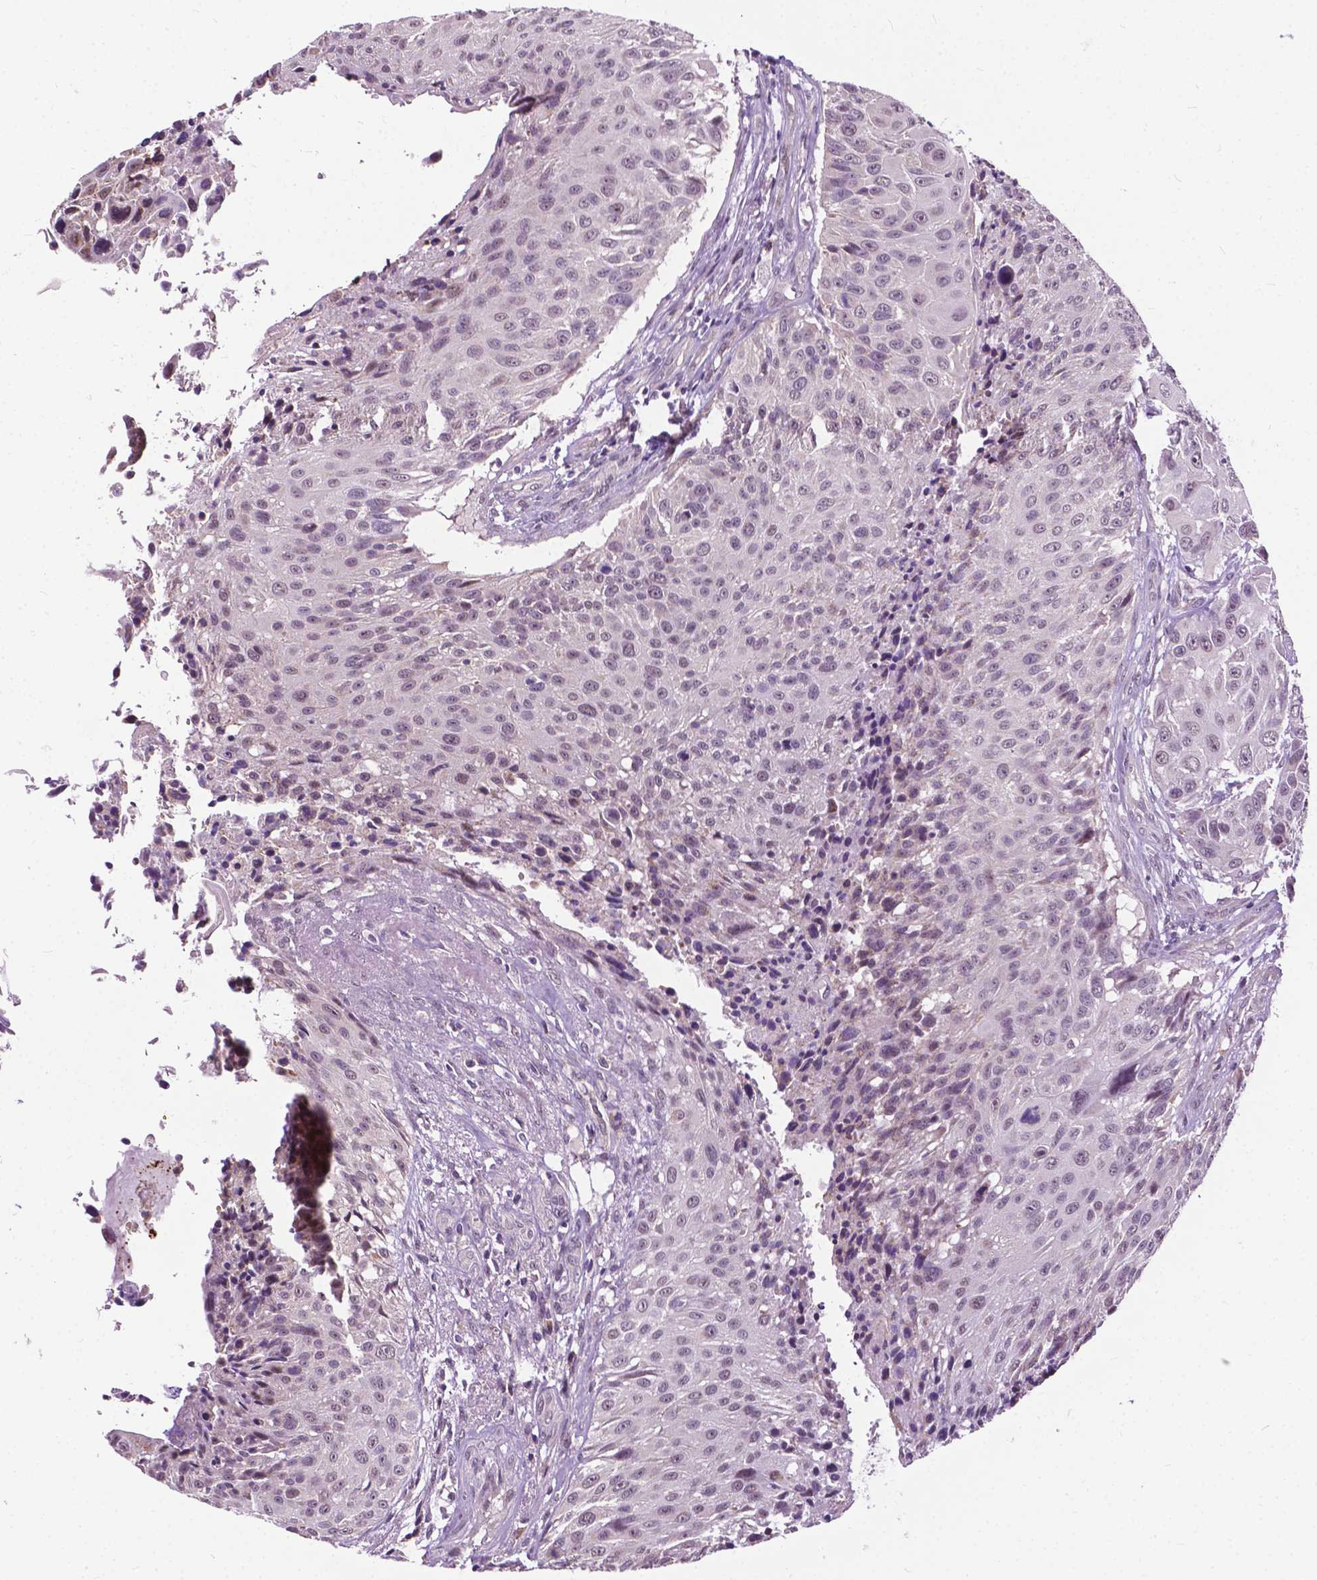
{"staining": {"intensity": "negative", "quantity": "none", "location": "none"}, "tissue": "urothelial cancer", "cell_type": "Tumor cells", "image_type": "cancer", "snomed": [{"axis": "morphology", "description": "Urothelial carcinoma, NOS"}, {"axis": "topography", "description": "Urinary bladder"}], "caption": "A high-resolution photomicrograph shows immunohistochemistry staining of transitional cell carcinoma, which shows no significant positivity in tumor cells. (DAB (3,3'-diaminobenzidine) immunohistochemistry (IHC) visualized using brightfield microscopy, high magnification).", "gene": "TTC9B", "patient": {"sex": "male", "age": 55}}